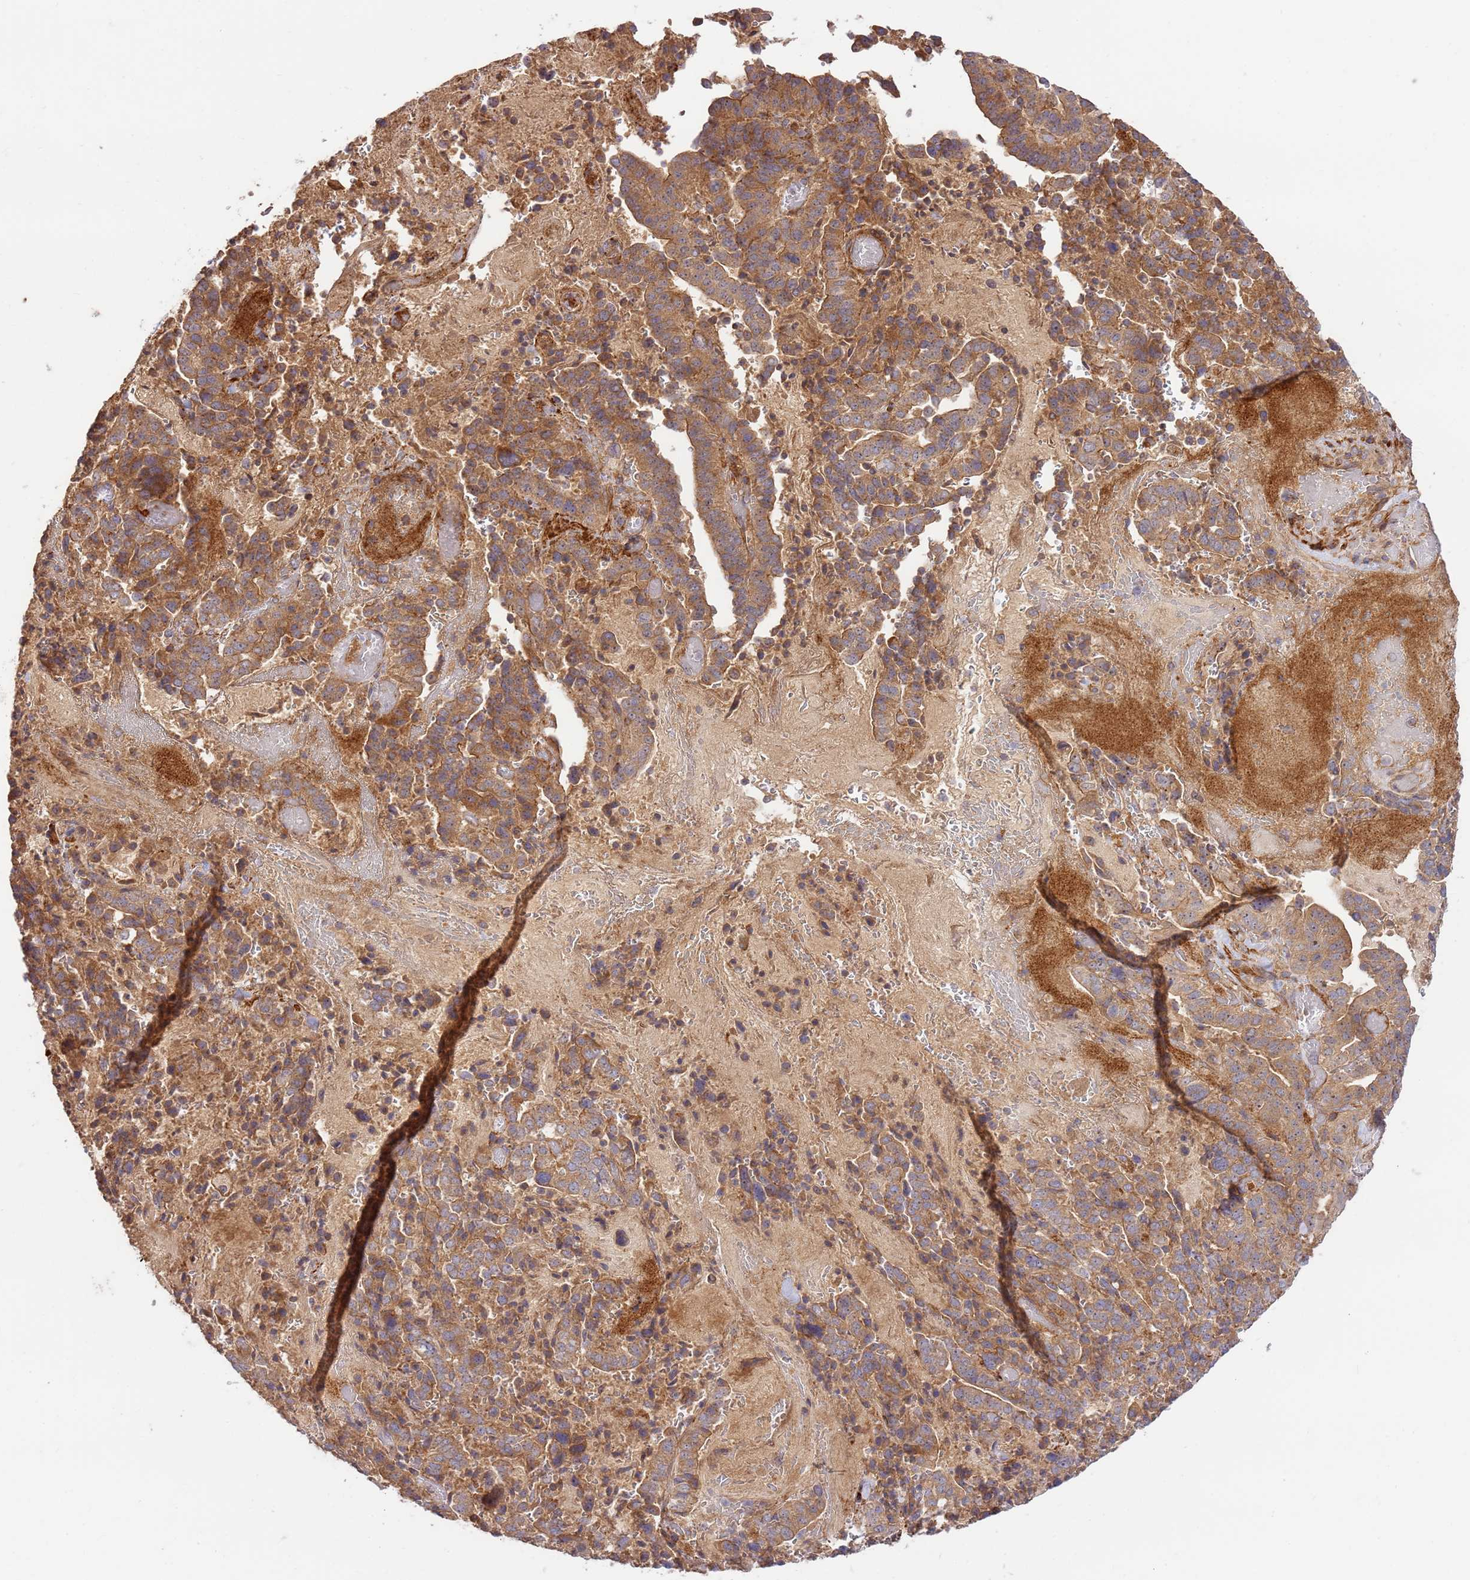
{"staining": {"intensity": "moderate", "quantity": ">75%", "location": "cytoplasmic/membranous"}, "tissue": "stomach cancer", "cell_type": "Tumor cells", "image_type": "cancer", "snomed": [{"axis": "morphology", "description": "Adenocarcinoma, NOS"}, {"axis": "topography", "description": "Stomach"}], "caption": "This is an image of IHC staining of stomach cancer, which shows moderate staining in the cytoplasmic/membranous of tumor cells.", "gene": "GAREM1", "patient": {"sex": "male", "age": 48}}